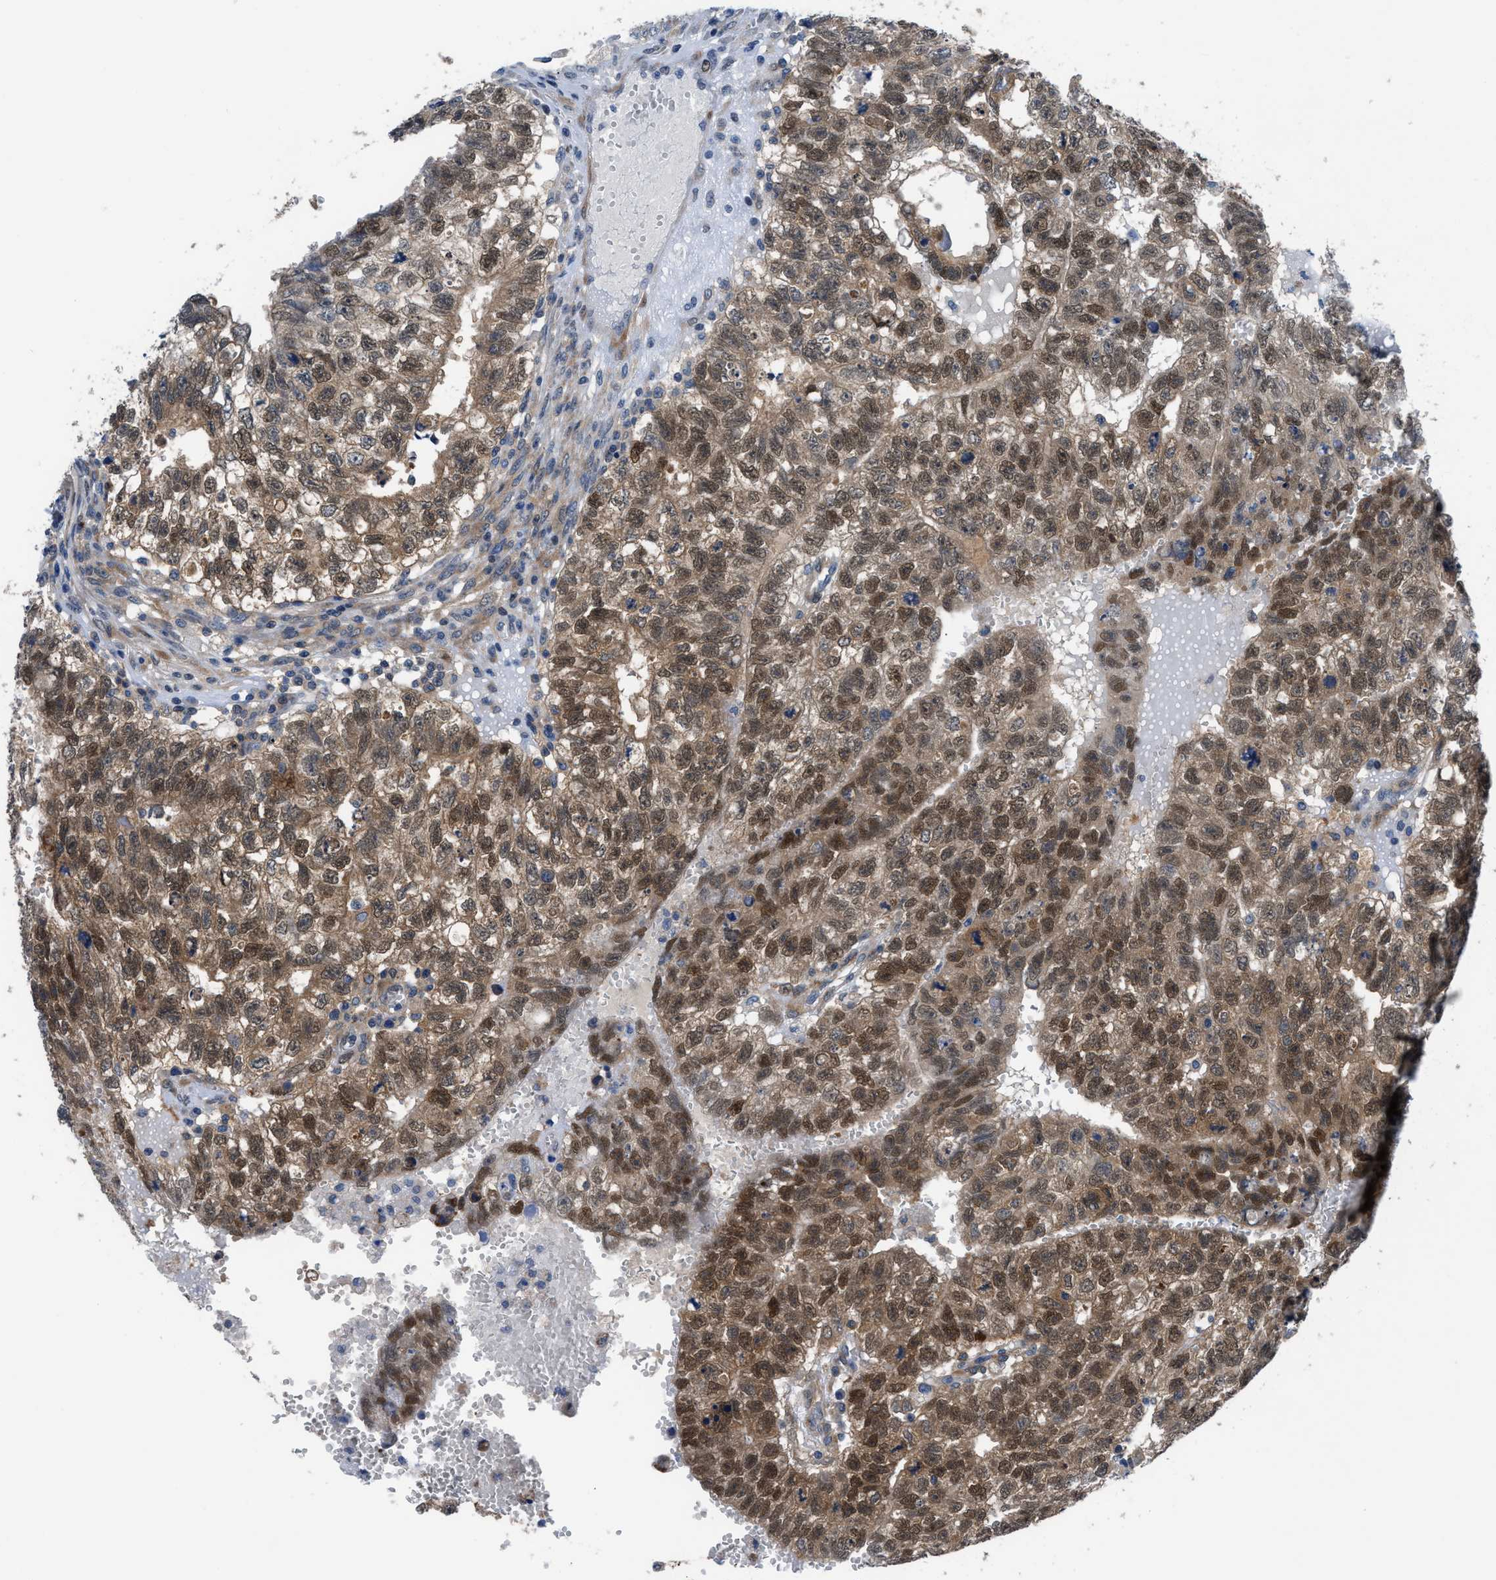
{"staining": {"intensity": "moderate", "quantity": ">75%", "location": "cytoplasmic/membranous,nuclear"}, "tissue": "testis cancer", "cell_type": "Tumor cells", "image_type": "cancer", "snomed": [{"axis": "morphology", "description": "Seminoma, NOS"}, {"axis": "morphology", "description": "Carcinoma, Embryonal, NOS"}, {"axis": "topography", "description": "Testis"}], "caption": "Immunohistochemical staining of testis cancer (embryonal carcinoma) shows medium levels of moderate cytoplasmic/membranous and nuclear staining in approximately >75% of tumor cells.", "gene": "TMEM45B", "patient": {"sex": "male", "age": 38}}